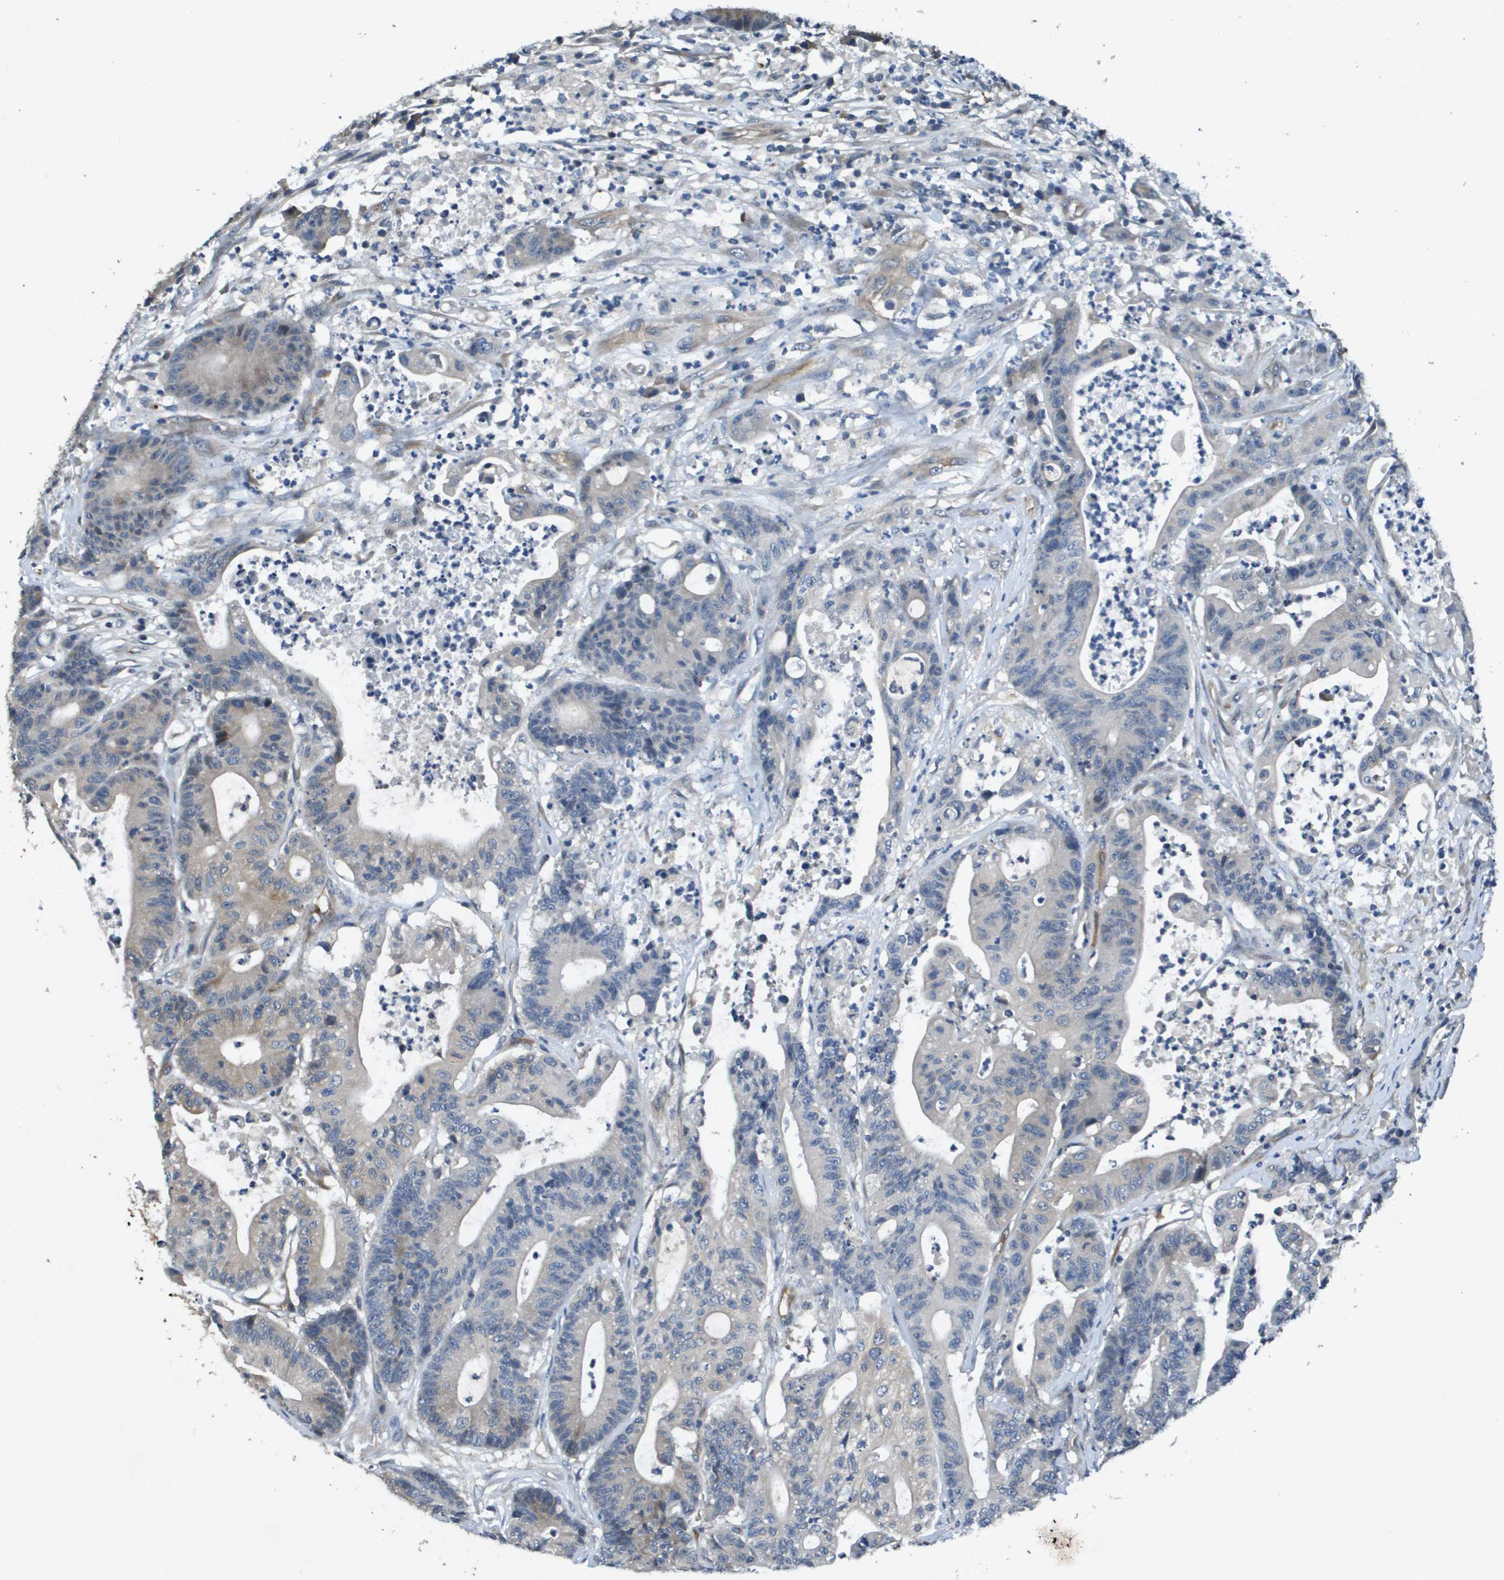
{"staining": {"intensity": "weak", "quantity": "<25%", "location": "cytoplasmic/membranous"}, "tissue": "colorectal cancer", "cell_type": "Tumor cells", "image_type": "cancer", "snomed": [{"axis": "morphology", "description": "Adenocarcinoma, NOS"}, {"axis": "topography", "description": "Colon"}], "caption": "Tumor cells show no significant expression in colorectal adenocarcinoma.", "gene": "PGAP3", "patient": {"sex": "female", "age": 84}}